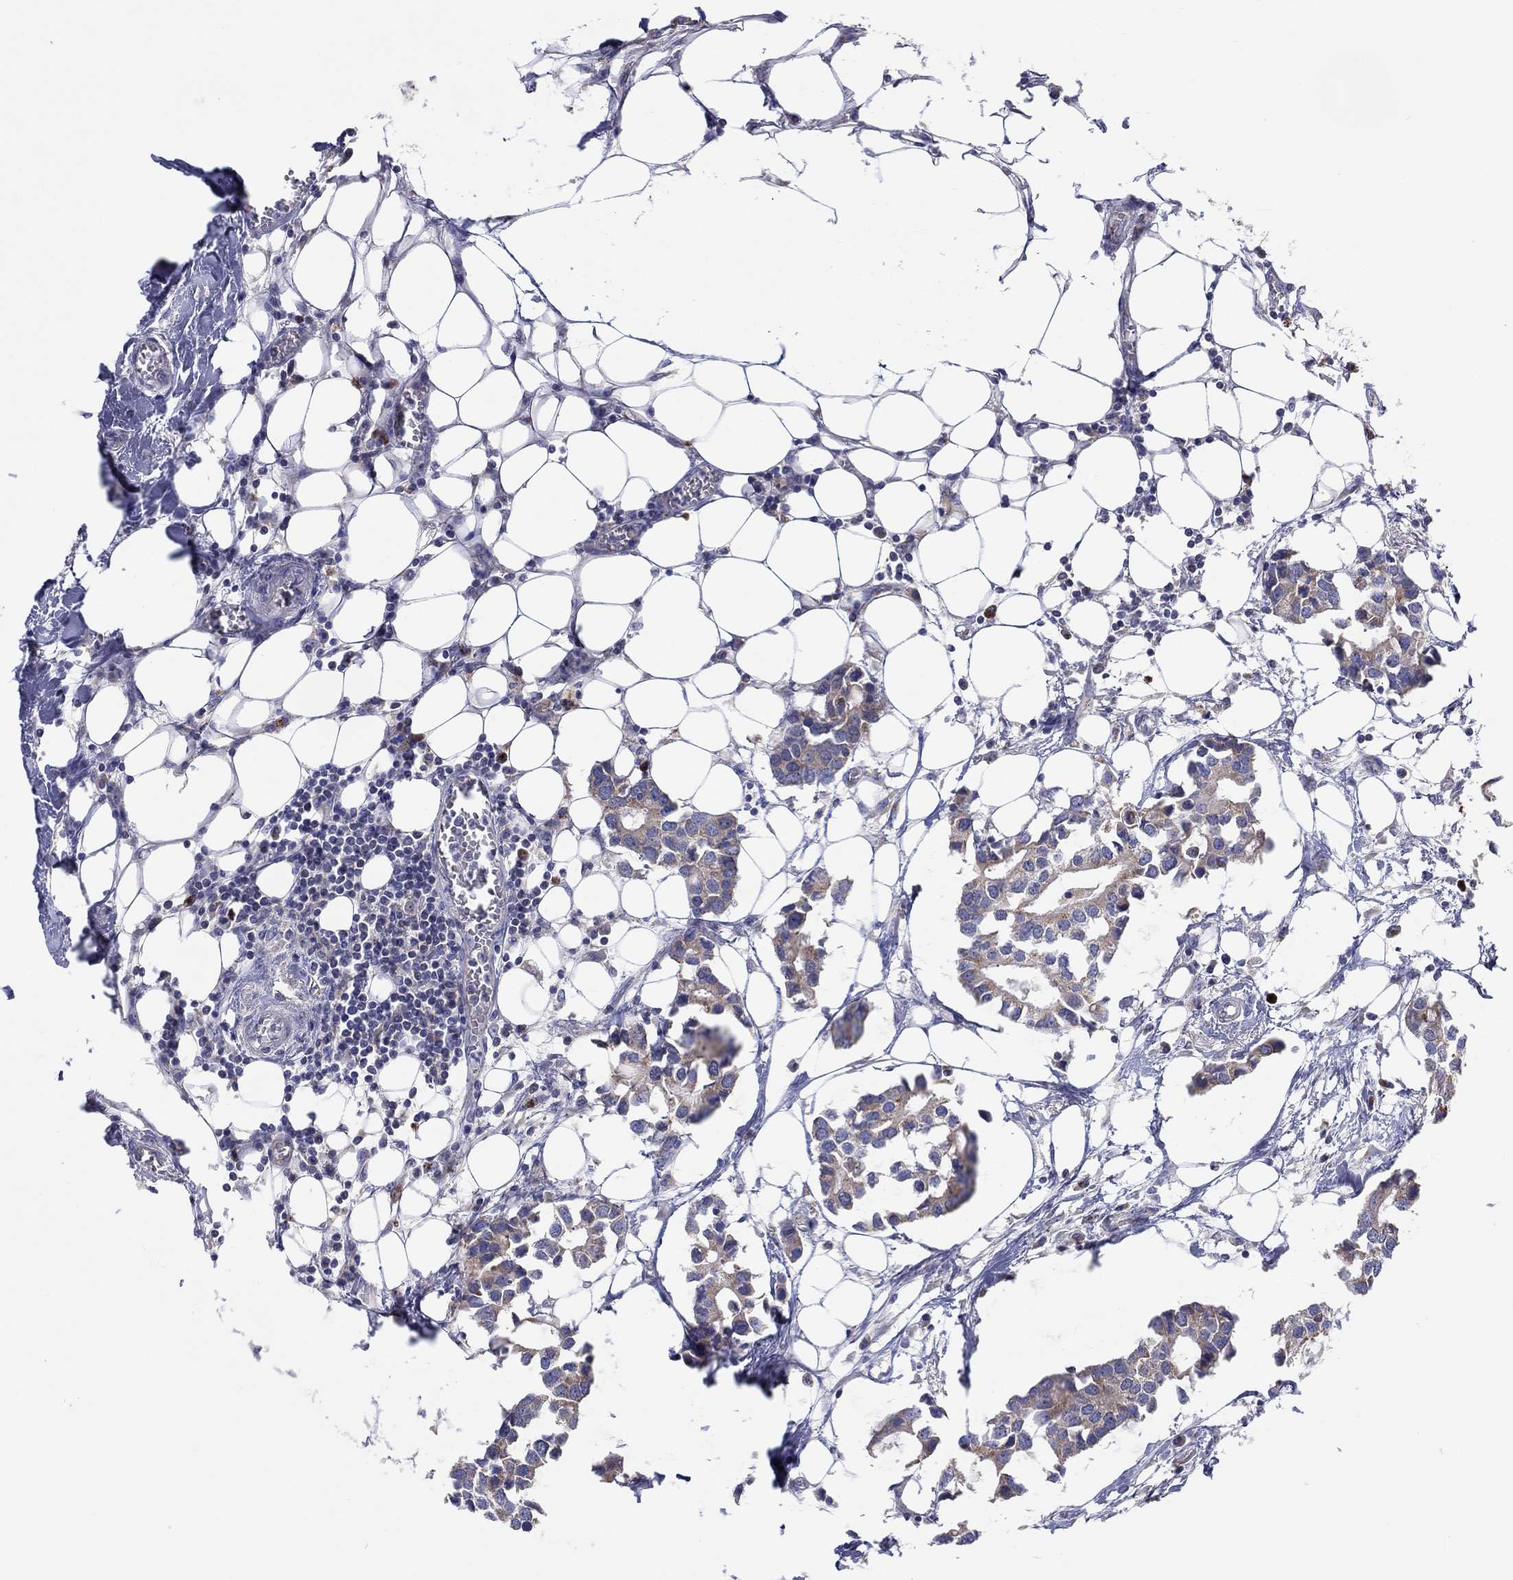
{"staining": {"intensity": "weak", "quantity": ">75%", "location": "cytoplasmic/membranous"}, "tissue": "breast cancer", "cell_type": "Tumor cells", "image_type": "cancer", "snomed": [{"axis": "morphology", "description": "Duct carcinoma"}, {"axis": "topography", "description": "Breast"}], "caption": "DAB immunohistochemical staining of breast cancer reveals weak cytoplasmic/membranous protein staining in about >75% of tumor cells. (Stains: DAB in brown, nuclei in blue, Microscopy: brightfield microscopy at high magnification).", "gene": "BCO2", "patient": {"sex": "female", "age": 83}}